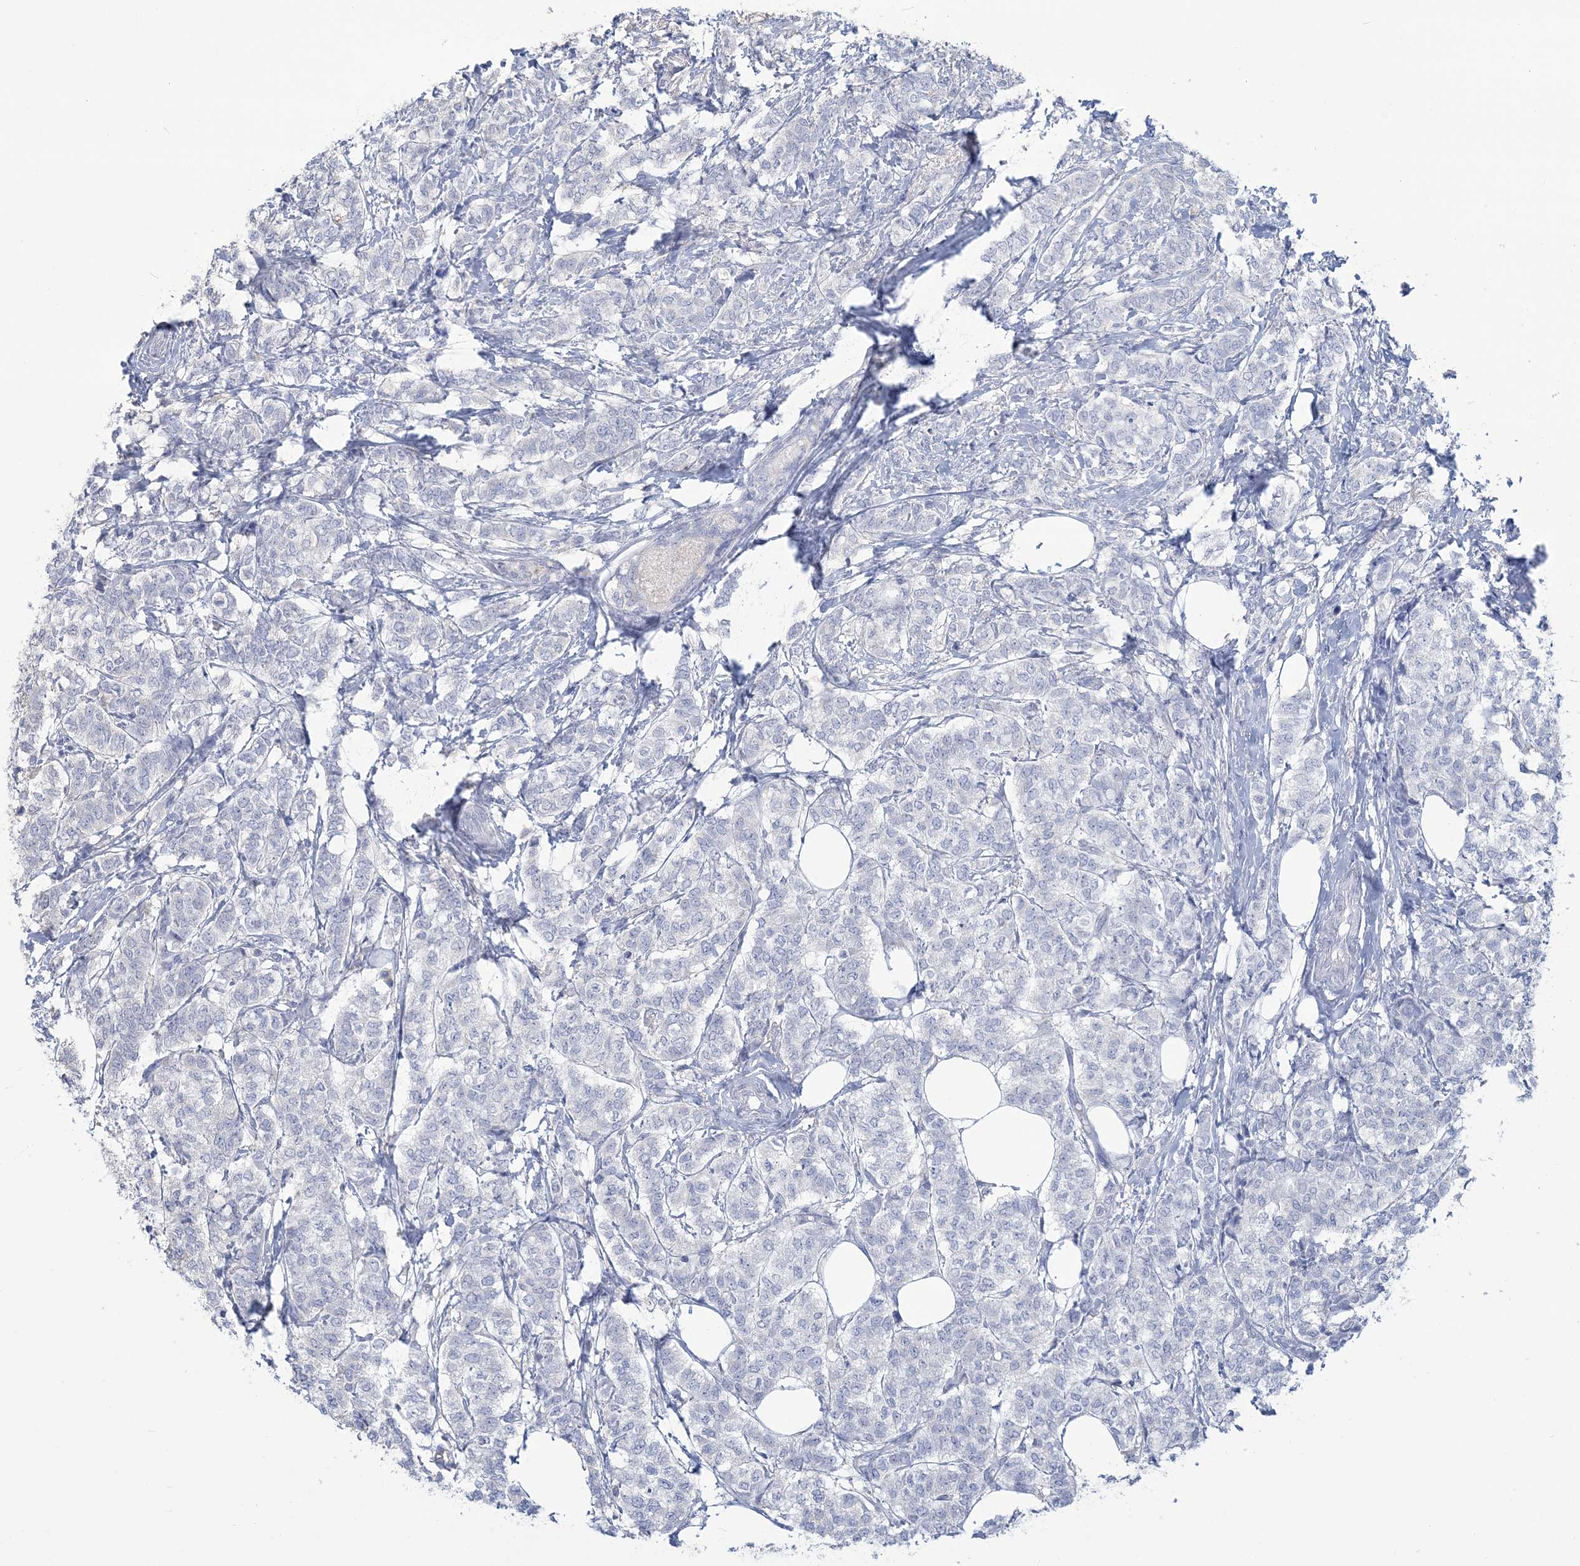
{"staining": {"intensity": "negative", "quantity": "none", "location": "none"}, "tissue": "breast cancer", "cell_type": "Tumor cells", "image_type": "cancer", "snomed": [{"axis": "morphology", "description": "Lobular carcinoma"}, {"axis": "topography", "description": "Breast"}], "caption": "Tumor cells show no significant staining in breast cancer.", "gene": "ANKS1A", "patient": {"sex": "female", "age": 60}}